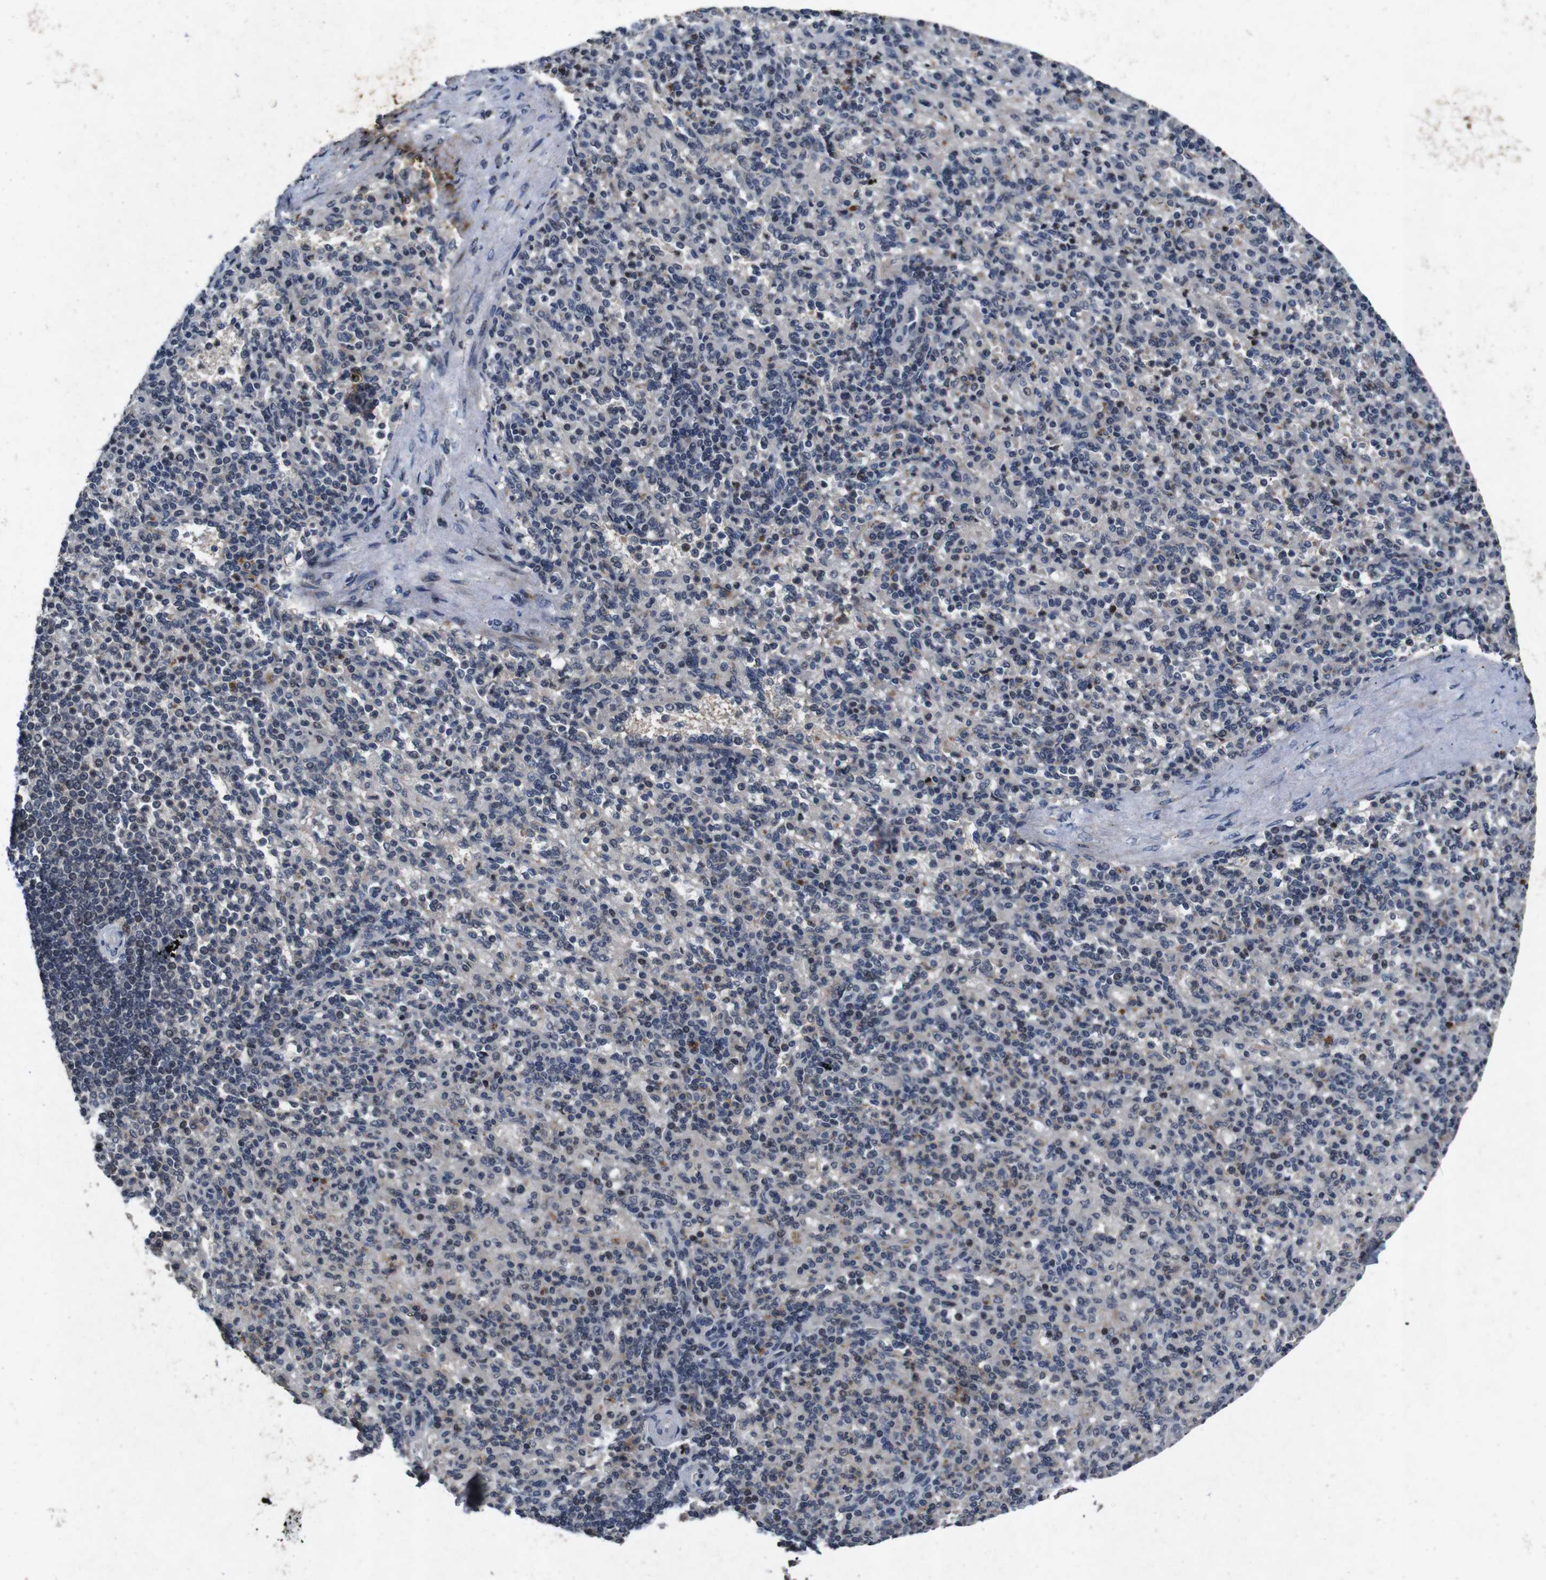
{"staining": {"intensity": "negative", "quantity": "none", "location": "none"}, "tissue": "spleen", "cell_type": "Cells in red pulp", "image_type": "normal", "snomed": [{"axis": "morphology", "description": "Normal tissue, NOS"}, {"axis": "topography", "description": "Spleen"}], "caption": "High magnification brightfield microscopy of unremarkable spleen stained with DAB (brown) and counterstained with hematoxylin (blue): cells in red pulp show no significant positivity. (Brightfield microscopy of DAB immunohistochemistry (IHC) at high magnification).", "gene": "AKT3", "patient": {"sex": "female", "age": 74}}